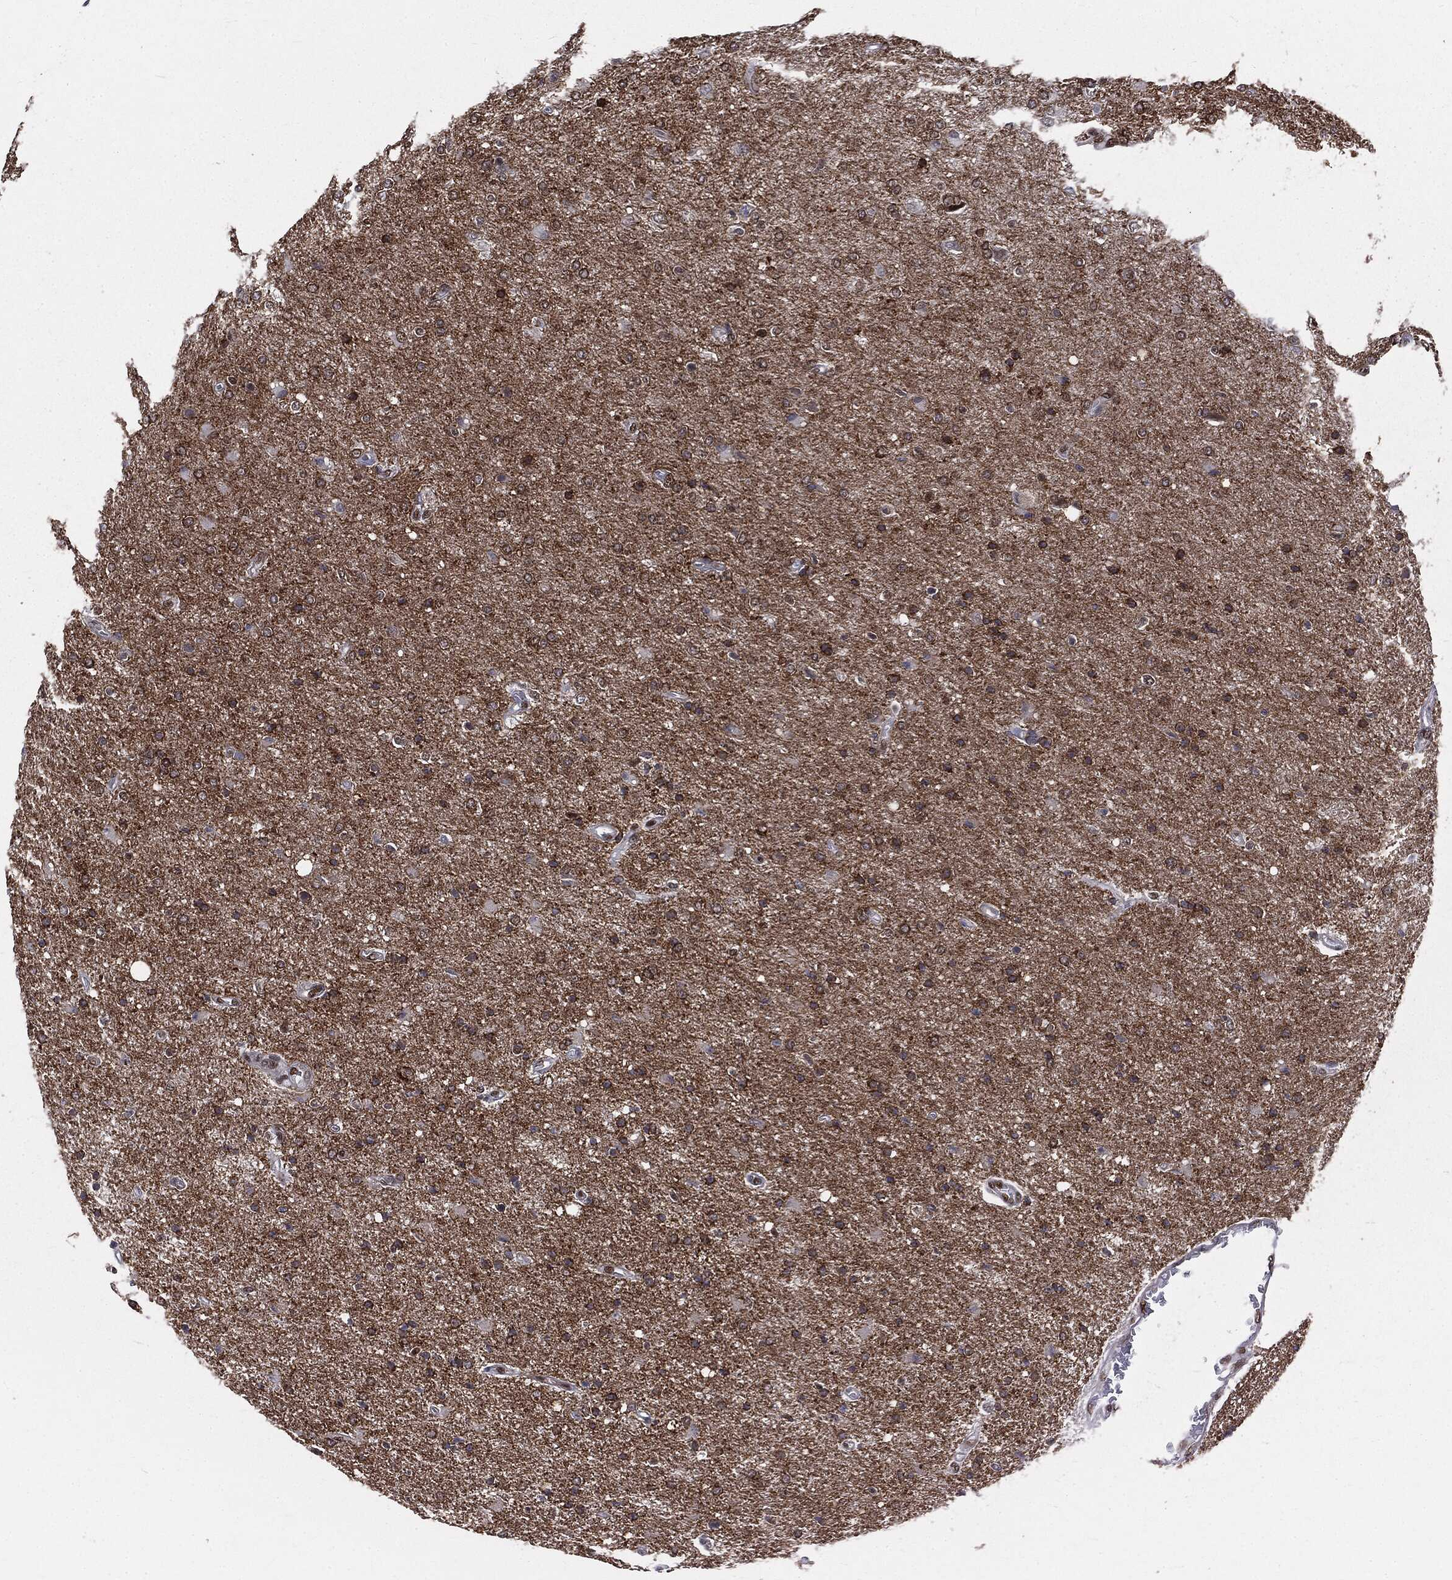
{"staining": {"intensity": "negative", "quantity": "none", "location": "none"}, "tissue": "glioma", "cell_type": "Tumor cells", "image_type": "cancer", "snomed": [{"axis": "morphology", "description": "Glioma, malignant, High grade"}, {"axis": "topography", "description": "Cerebral cortex"}], "caption": "High magnification brightfield microscopy of glioma stained with DAB (3,3'-diaminobenzidine) (brown) and counterstained with hematoxylin (blue): tumor cells show no significant expression. Brightfield microscopy of IHC stained with DAB (brown) and hematoxylin (blue), captured at high magnification.", "gene": "DPH2", "patient": {"sex": "male", "age": 70}}